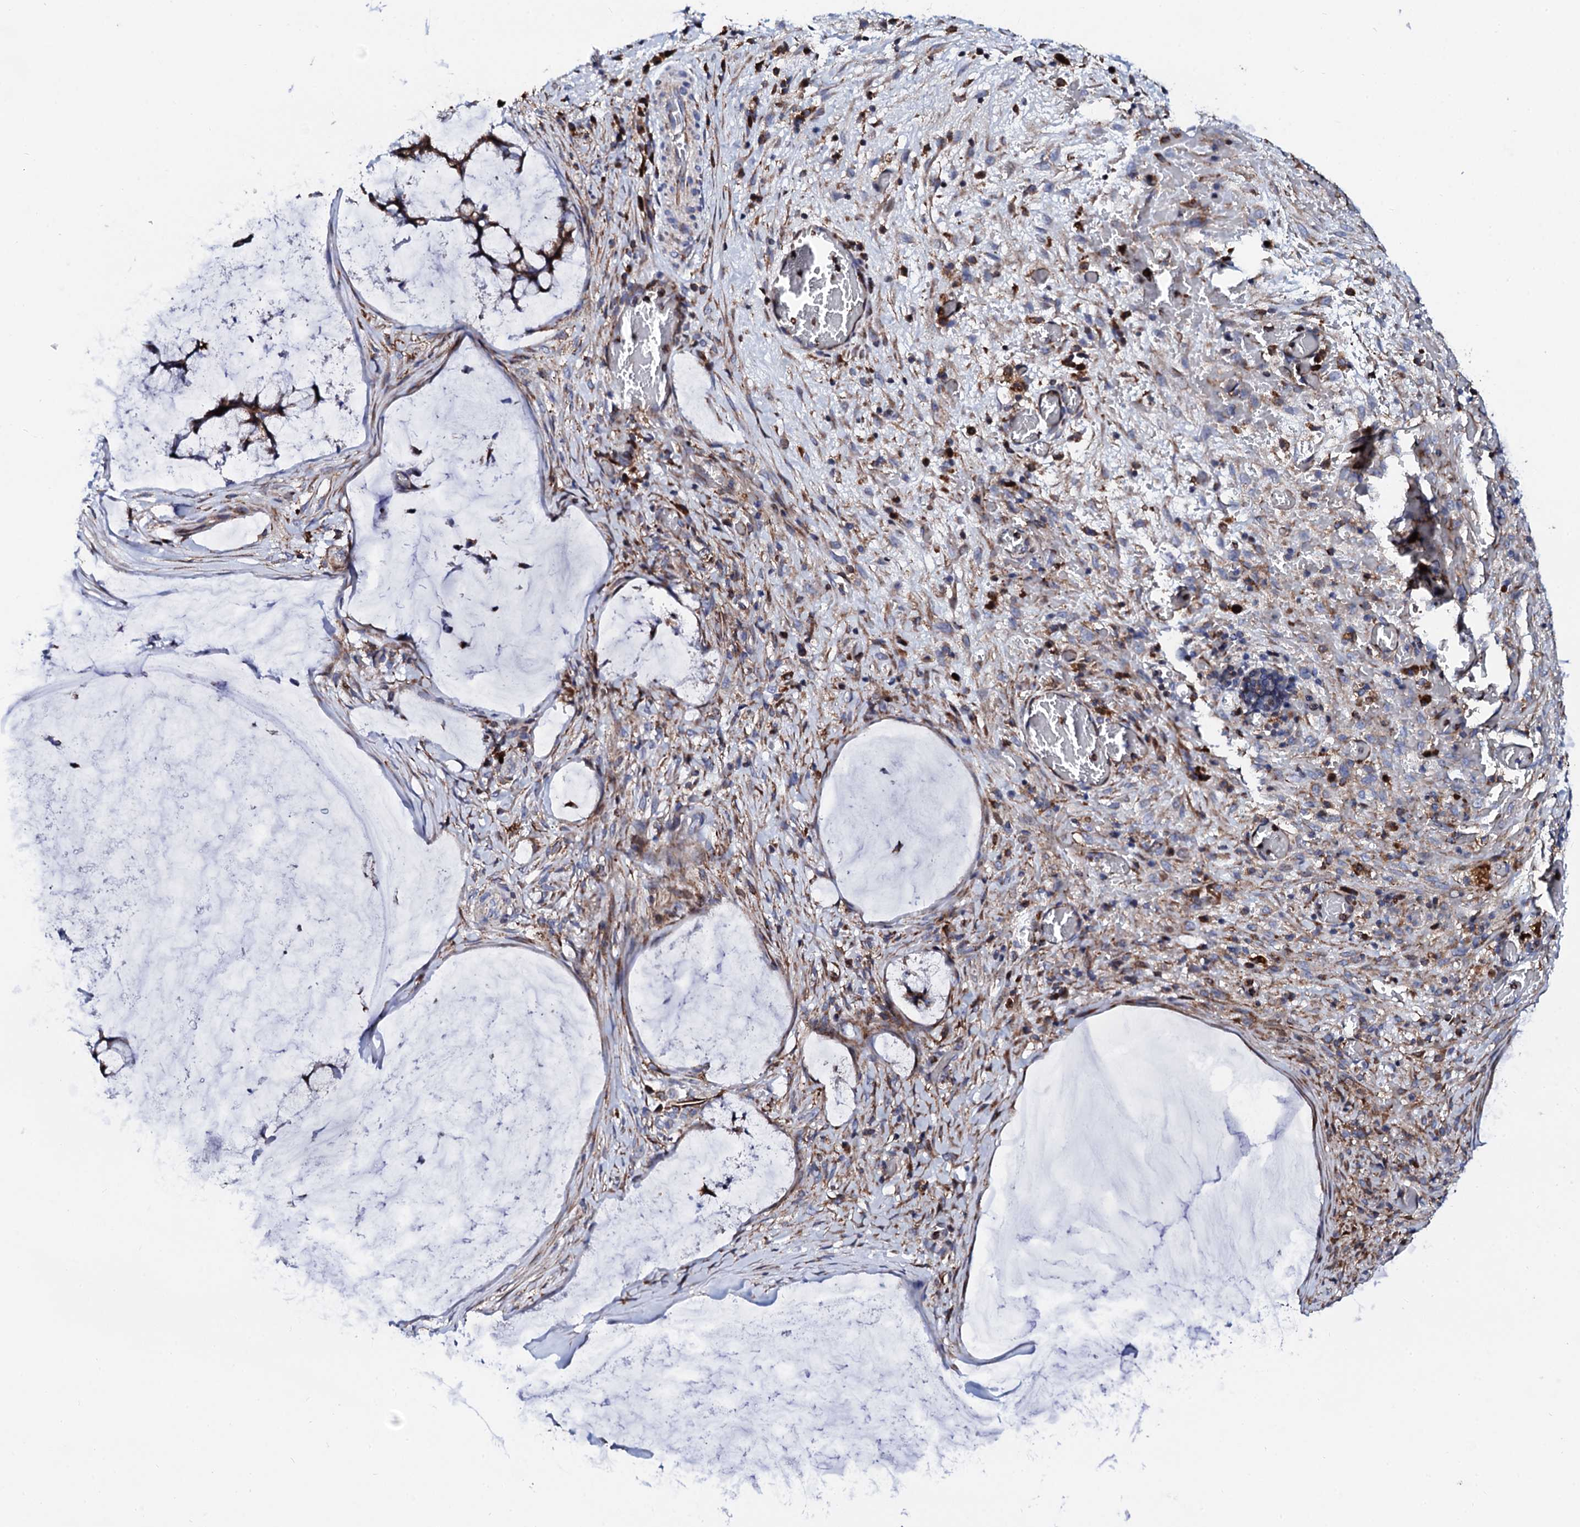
{"staining": {"intensity": "moderate", "quantity": ">75%", "location": "cytoplasmic/membranous"}, "tissue": "ovarian cancer", "cell_type": "Tumor cells", "image_type": "cancer", "snomed": [{"axis": "morphology", "description": "Cystadenocarcinoma, mucinous, NOS"}, {"axis": "topography", "description": "Ovary"}], "caption": "A high-resolution image shows immunohistochemistry (IHC) staining of ovarian cancer (mucinous cystadenocarcinoma), which reveals moderate cytoplasmic/membranous positivity in approximately >75% of tumor cells.", "gene": "TCIRG1", "patient": {"sex": "female", "age": 42}}